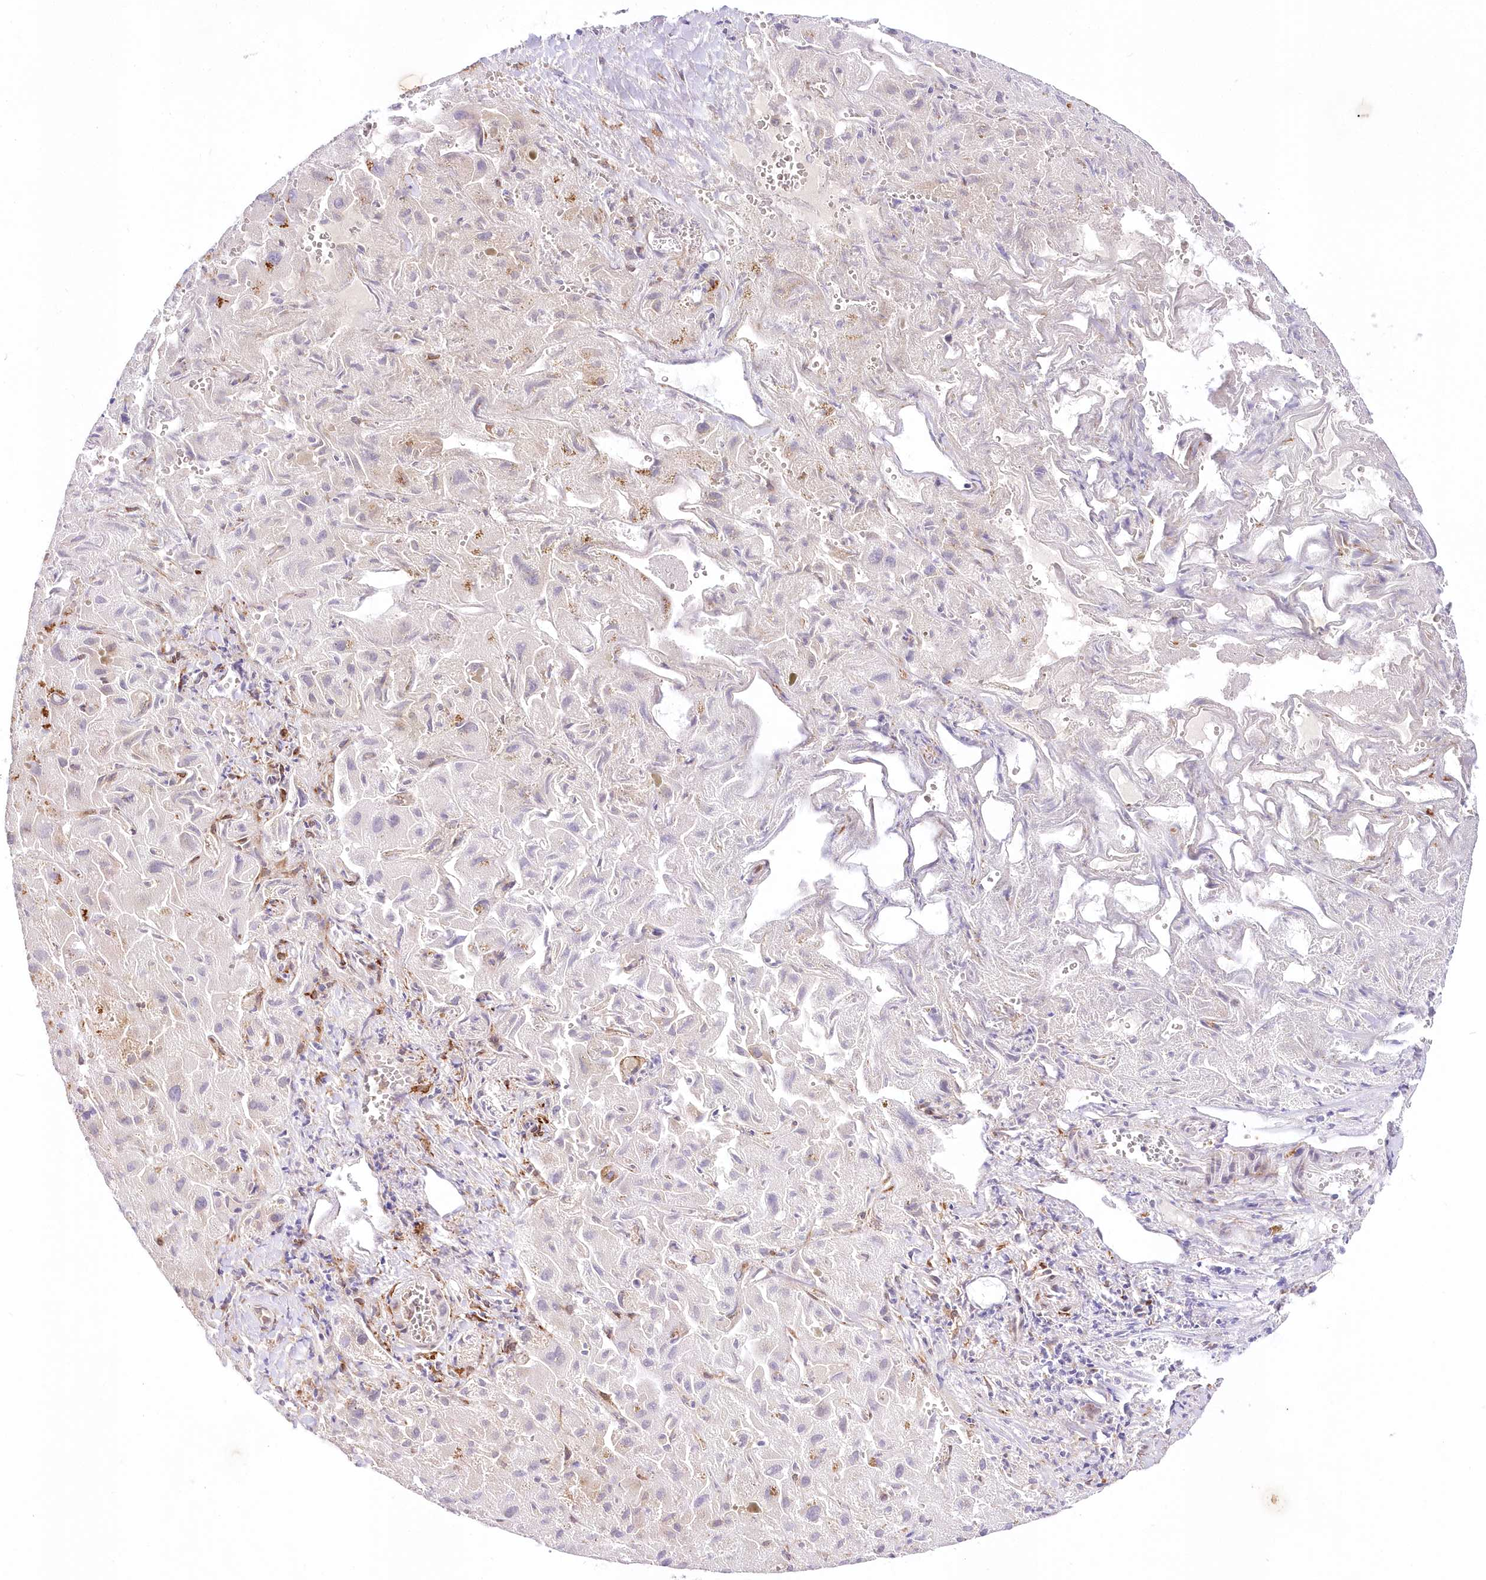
{"staining": {"intensity": "negative", "quantity": "none", "location": "none"}, "tissue": "liver cancer", "cell_type": "Tumor cells", "image_type": "cancer", "snomed": [{"axis": "morphology", "description": "Cholangiocarcinoma"}, {"axis": "topography", "description": "Liver"}], "caption": "A micrograph of liver cholangiocarcinoma stained for a protein shows no brown staining in tumor cells. The staining is performed using DAB (3,3'-diaminobenzidine) brown chromogen with nuclei counter-stained in using hematoxylin.", "gene": "LDB1", "patient": {"sex": "female", "age": 52}}